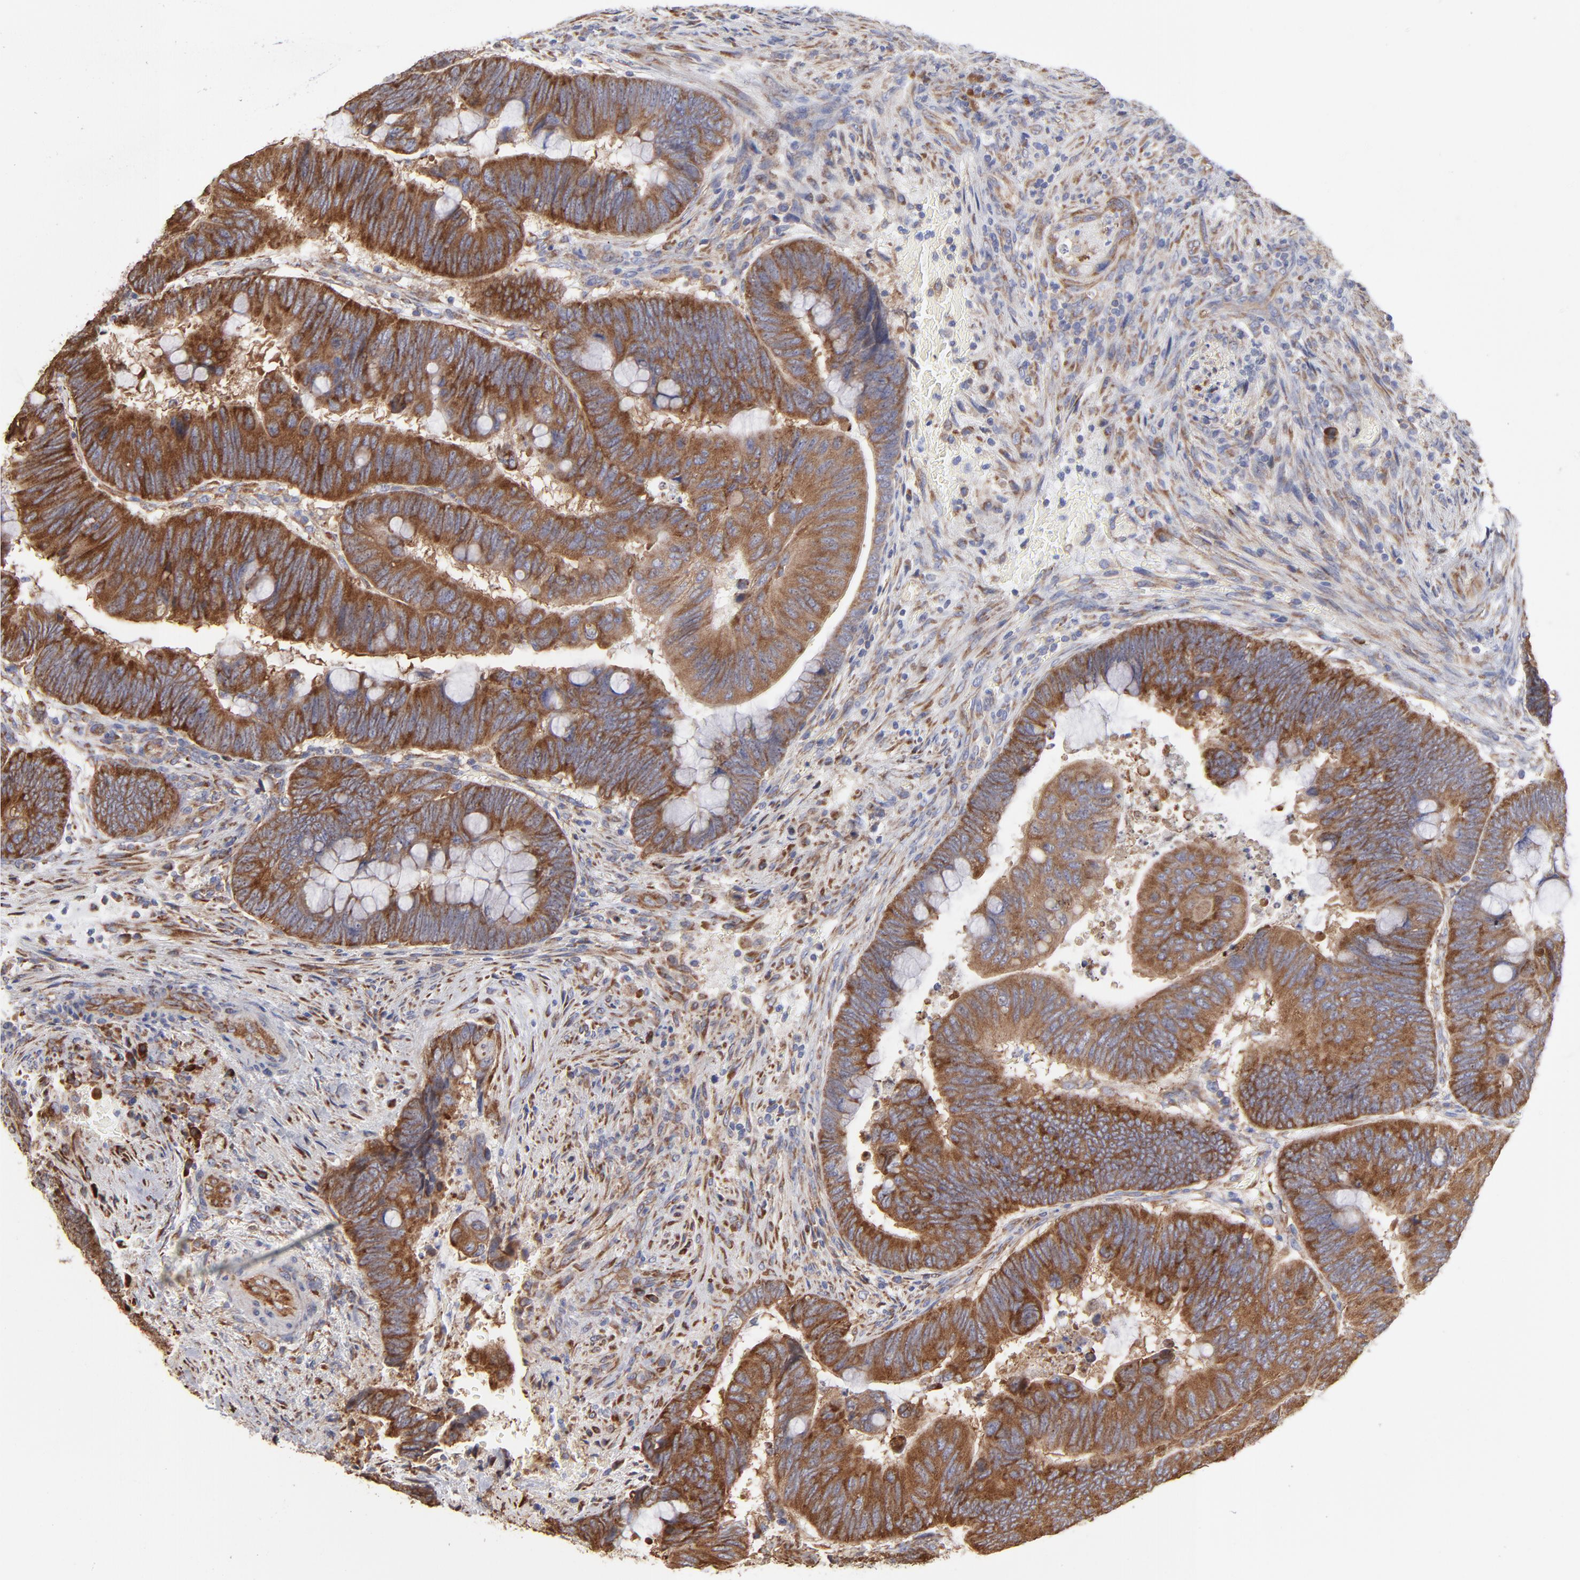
{"staining": {"intensity": "strong", "quantity": ">75%", "location": "cytoplasmic/membranous"}, "tissue": "colorectal cancer", "cell_type": "Tumor cells", "image_type": "cancer", "snomed": [{"axis": "morphology", "description": "Normal tissue, NOS"}, {"axis": "morphology", "description": "Adenocarcinoma, NOS"}, {"axis": "topography", "description": "Rectum"}], "caption": "Protein expression analysis of colorectal cancer (adenocarcinoma) displays strong cytoplasmic/membranous expression in approximately >75% of tumor cells.", "gene": "RPL3", "patient": {"sex": "male", "age": 92}}